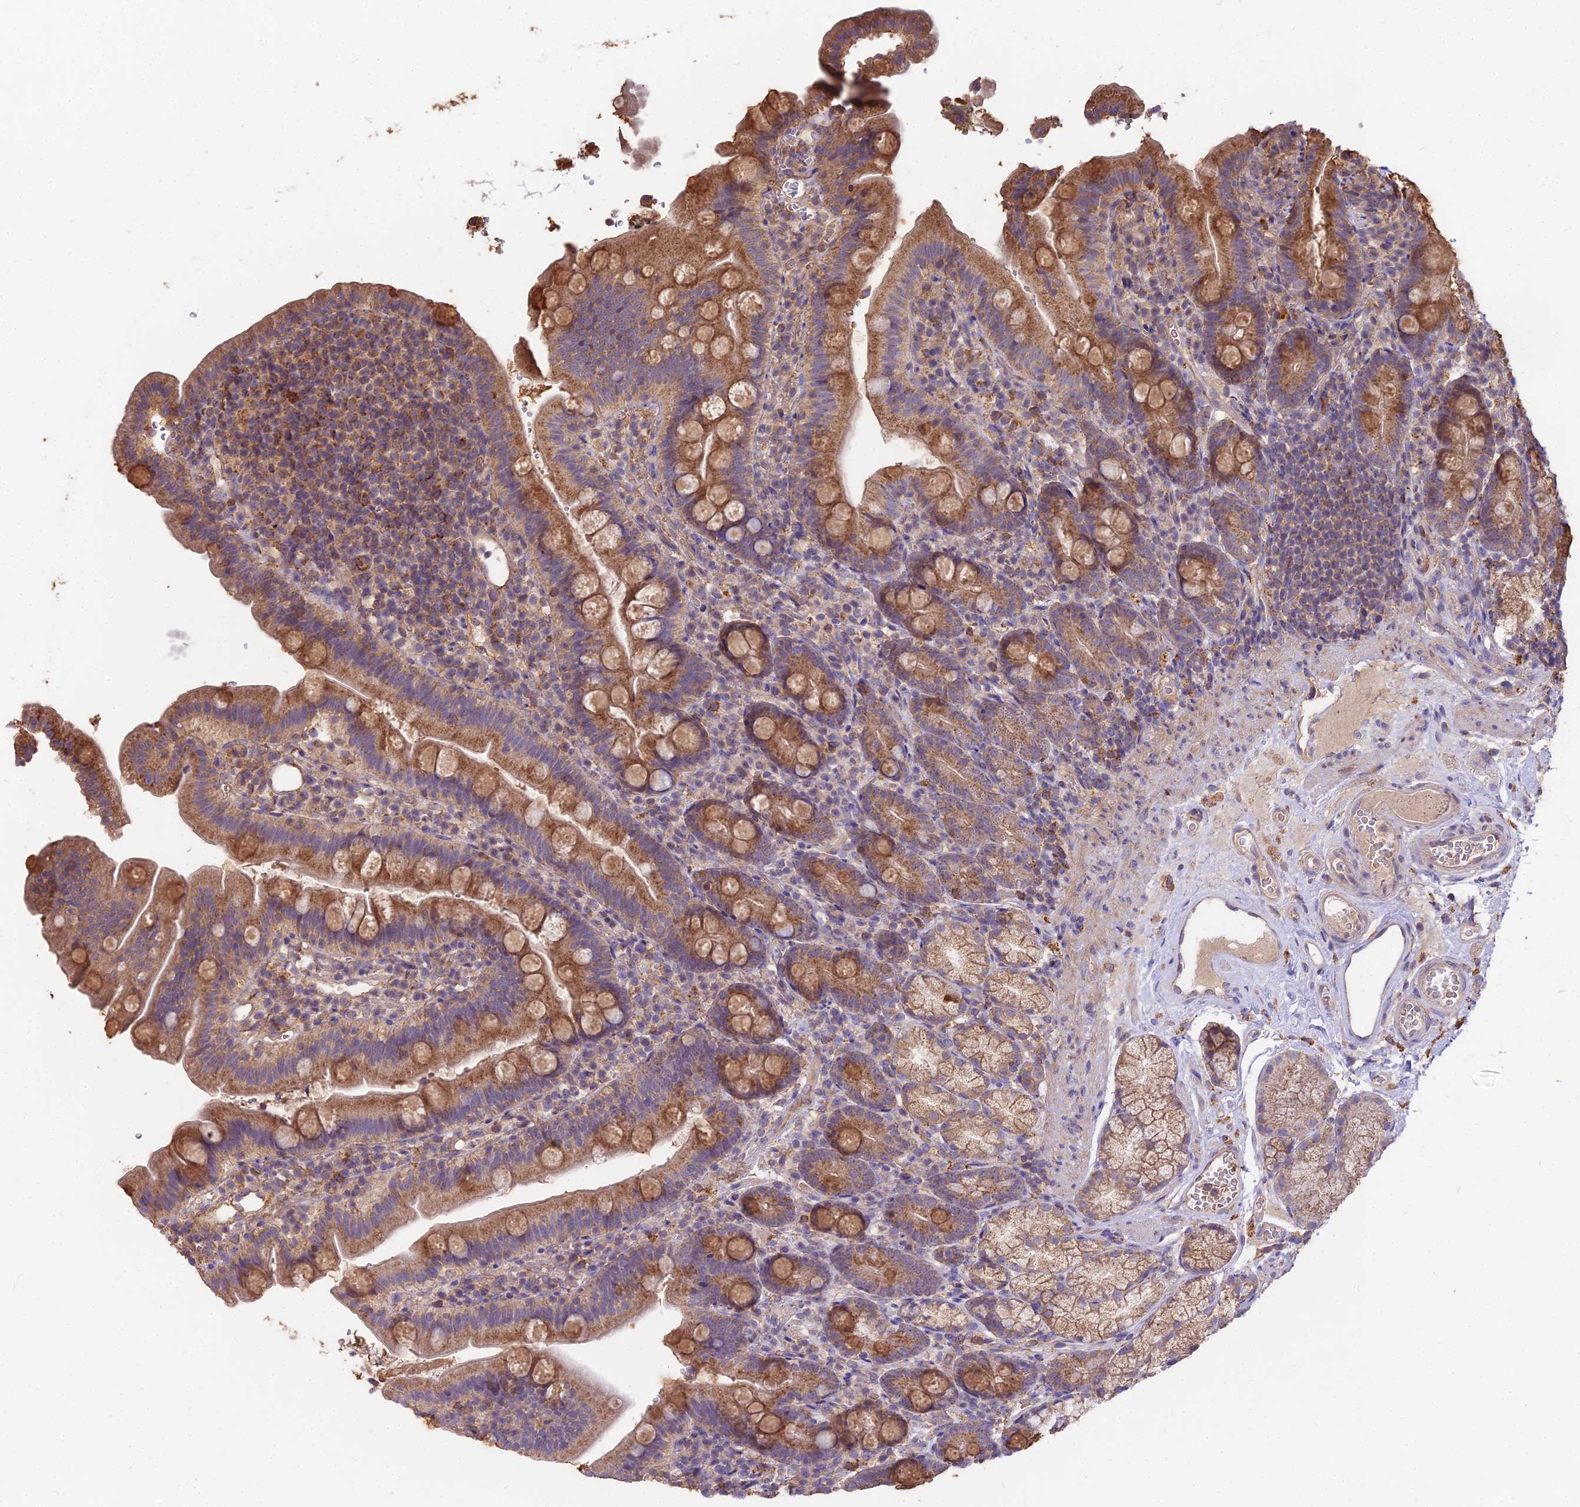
{"staining": {"intensity": "moderate", "quantity": ">75%", "location": "cytoplasmic/membranous"}, "tissue": "duodenum", "cell_type": "Glandular cells", "image_type": "normal", "snomed": [{"axis": "morphology", "description": "Normal tissue, NOS"}, {"axis": "topography", "description": "Duodenum"}], "caption": "Protein analysis of benign duodenum demonstrates moderate cytoplasmic/membranous expression in approximately >75% of glandular cells.", "gene": "CEMIP2", "patient": {"sex": "female", "age": 67}}